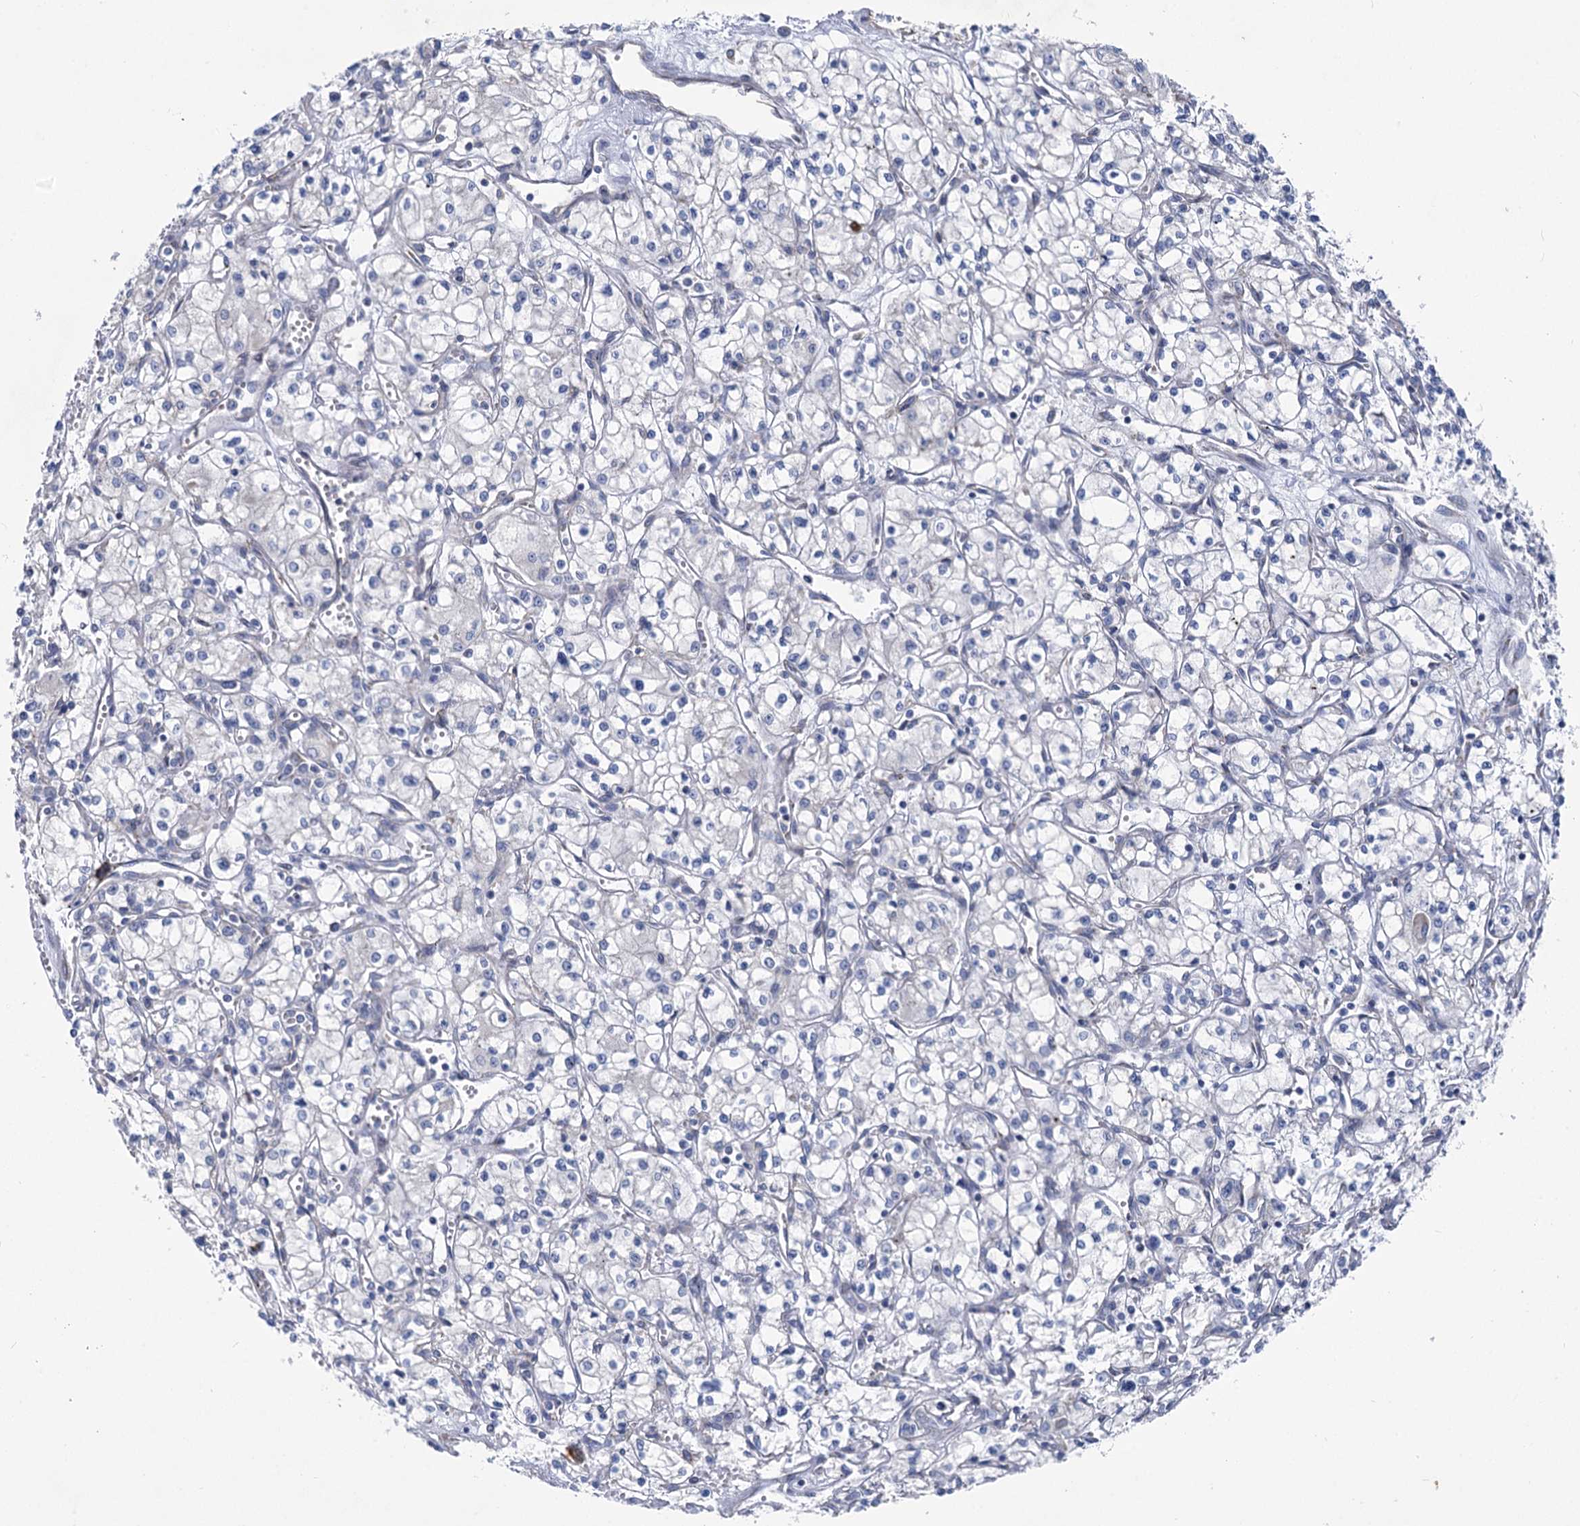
{"staining": {"intensity": "negative", "quantity": "none", "location": "none"}, "tissue": "renal cancer", "cell_type": "Tumor cells", "image_type": "cancer", "snomed": [{"axis": "morphology", "description": "Adenocarcinoma, NOS"}, {"axis": "topography", "description": "Kidney"}], "caption": "The histopathology image displays no significant expression in tumor cells of renal cancer (adenocarcinoma). (Brightfield microscopy of DAB (3,3'-diaminobenzidine) immunohistochemistry (IHC) at high magnification).", "gene": "PRSS35", "patient": {"sex": "male", "age": 59}}